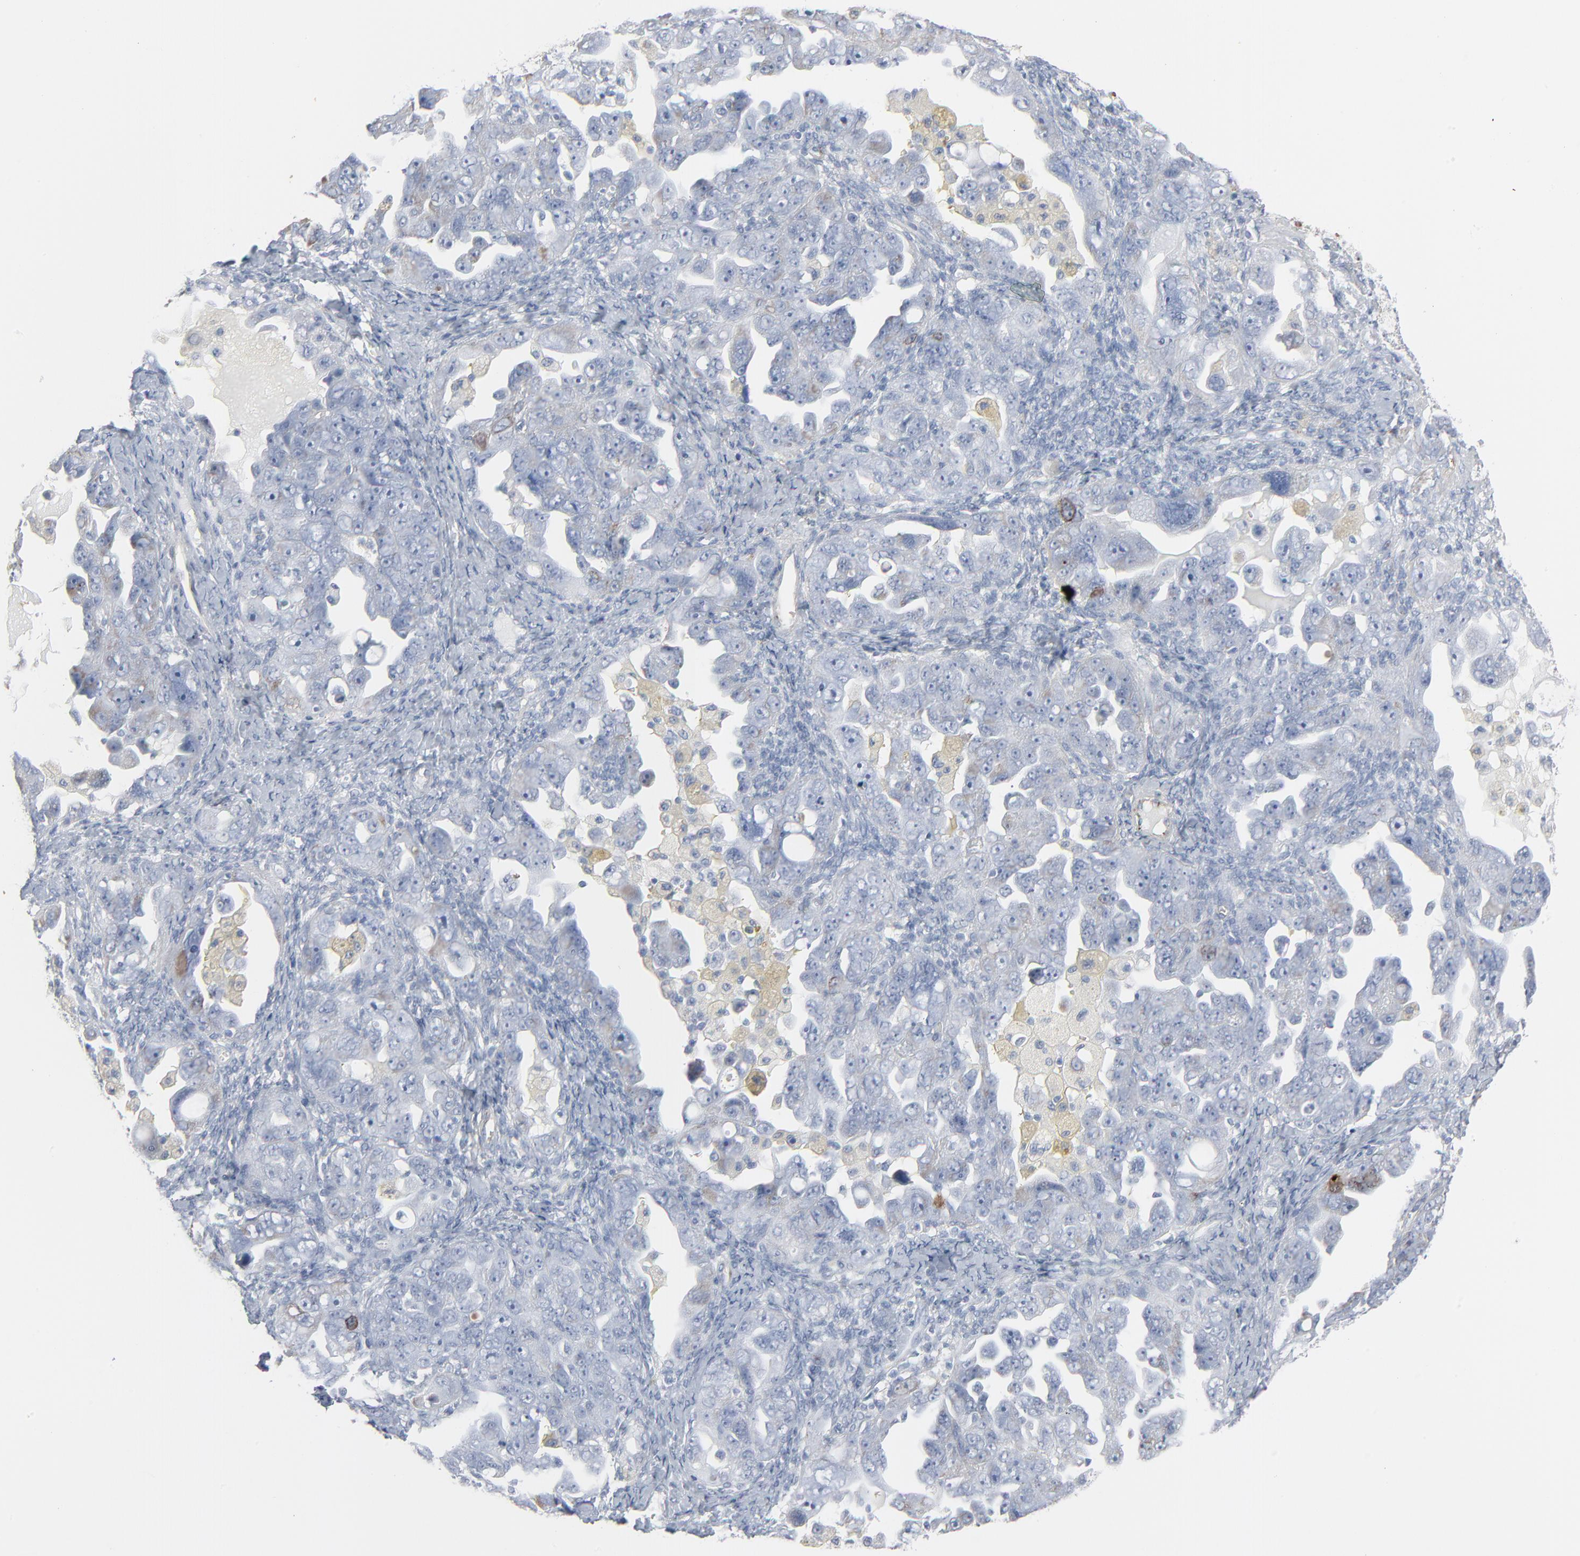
{"staining": {"intensity": "moderate", "quantity": "<25%", "location": "cytoplasmic/membranous"}, "tissue": "ovarian cancer", "cell_type": "Tumor cells", "image_type": "cancer", "snomed": [{"axis": "morphology", "description": "Cystadenocarcinoma, serous, NOS"}, {"axis": "topography", "description": "Ovary"}], "caption": "IHC staining of ovarian cancer (serous cystadenocarcinoma), which displays low levels of moderate cytoplasmic/membranous positivity in approximately <25% of tumor cells indicating moderate cytoplasmic/membranous protein positivity. The staining was performed using DAB (3,3'-diaminobenzidine) (brown) for protein detection and nuclei were counterstained in hematoxylin (blue).", "gene": "BGN", "patient": {"sex": "female", "age": 66}}